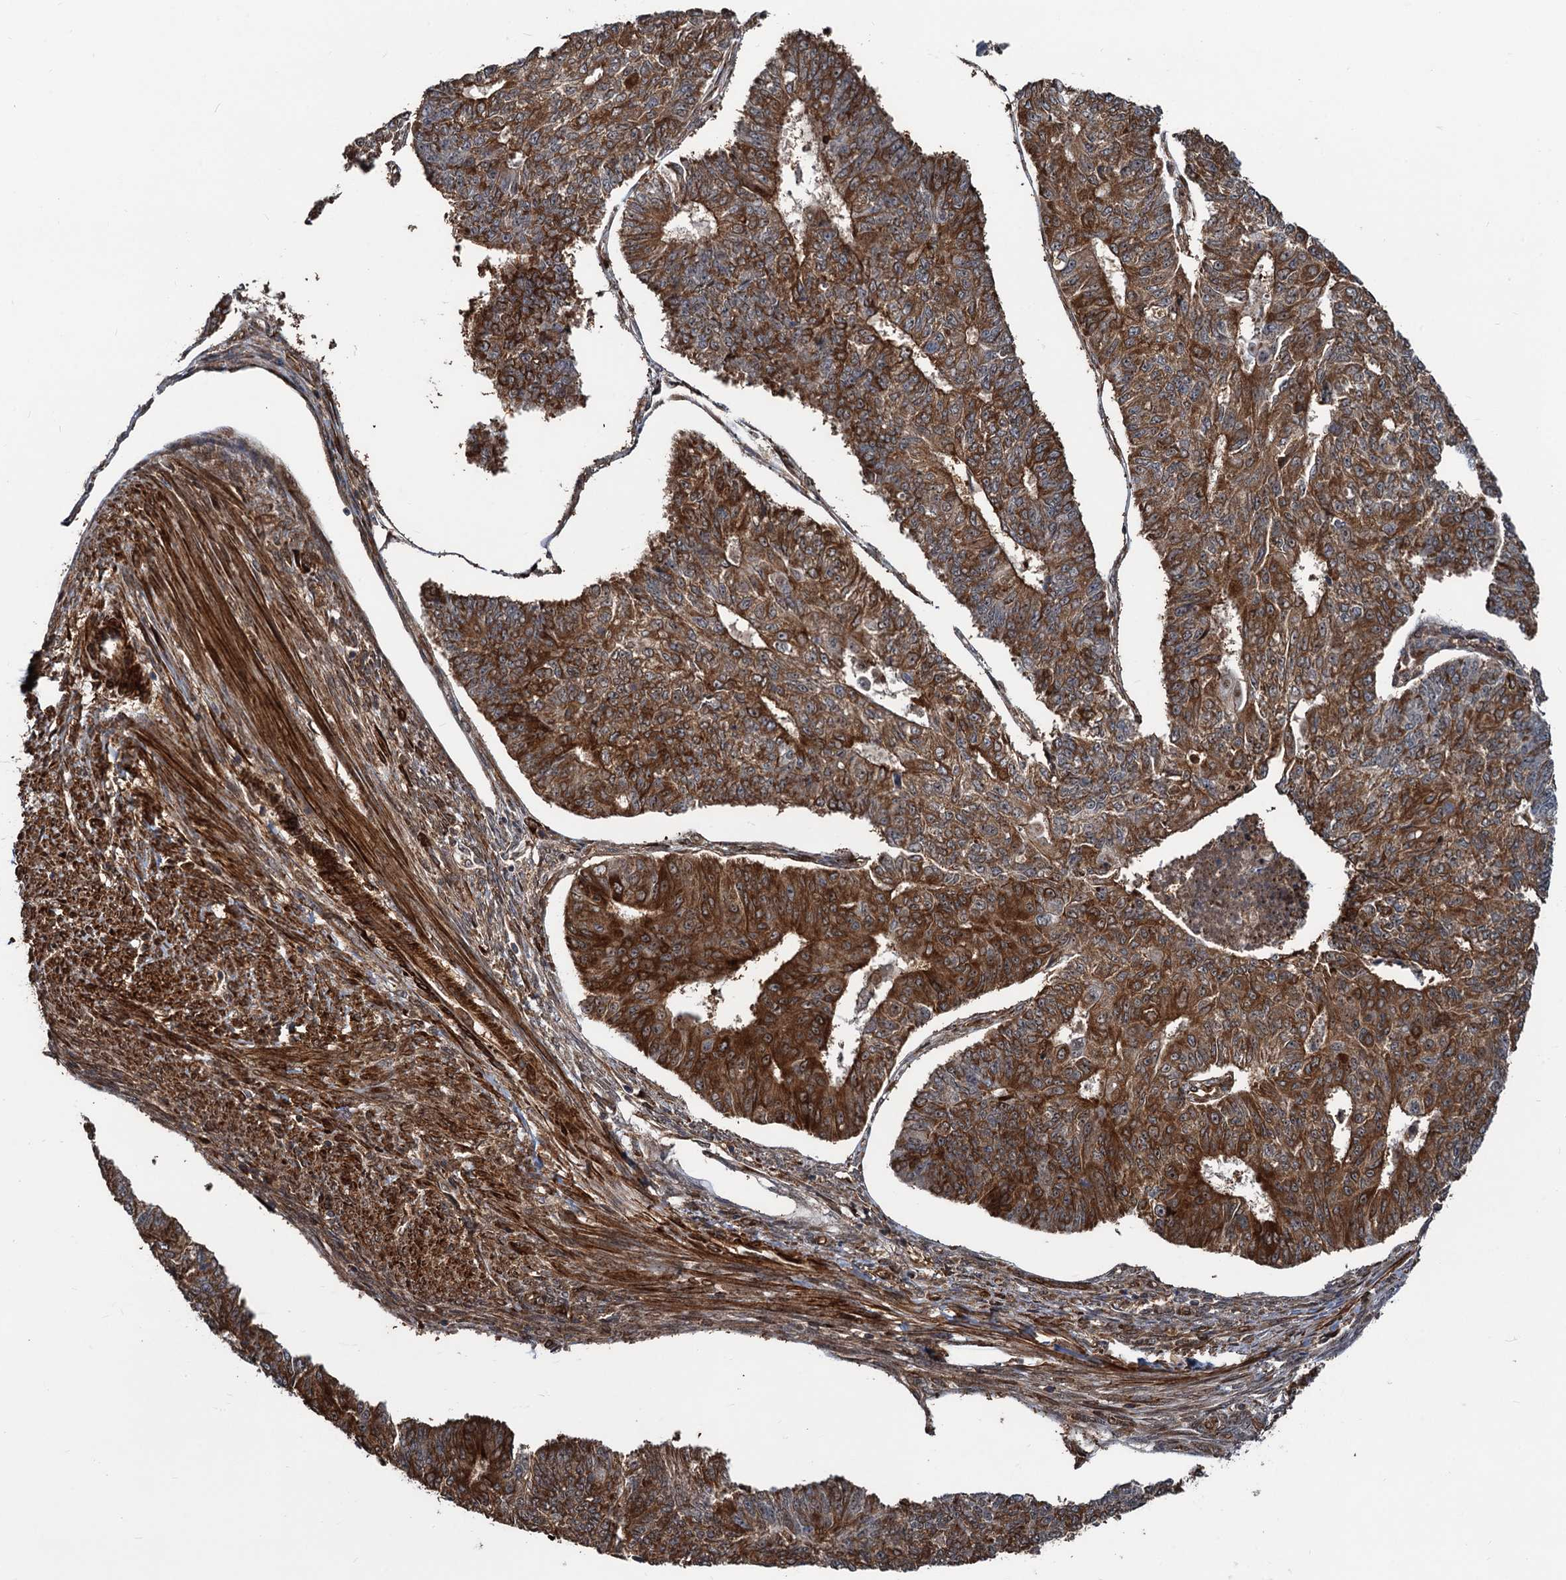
{"staining": {"intensity": "strong", "quantity": ">75%", "location": "cytoplasmic/membranous"}, "tissue": "endometrial cancer", "cell_type": "Tumor cells", "image_type": "cancer", "snomed": [{"axis": "morphology", "description": "Adenocarcinoma, NOS"}, {"axis": "topography", "description": "Endometrium"}], "caption": "A high amount of strong cytoplasmic/membranous expression is seen in about >75% of tumor cells in endometrial adenocarcinoma tissue. The protein is shown in brown color, while the nuclei are stained blue.", "gene": "SNRNP25", "patient": {"sex": "female", "age": 32}}